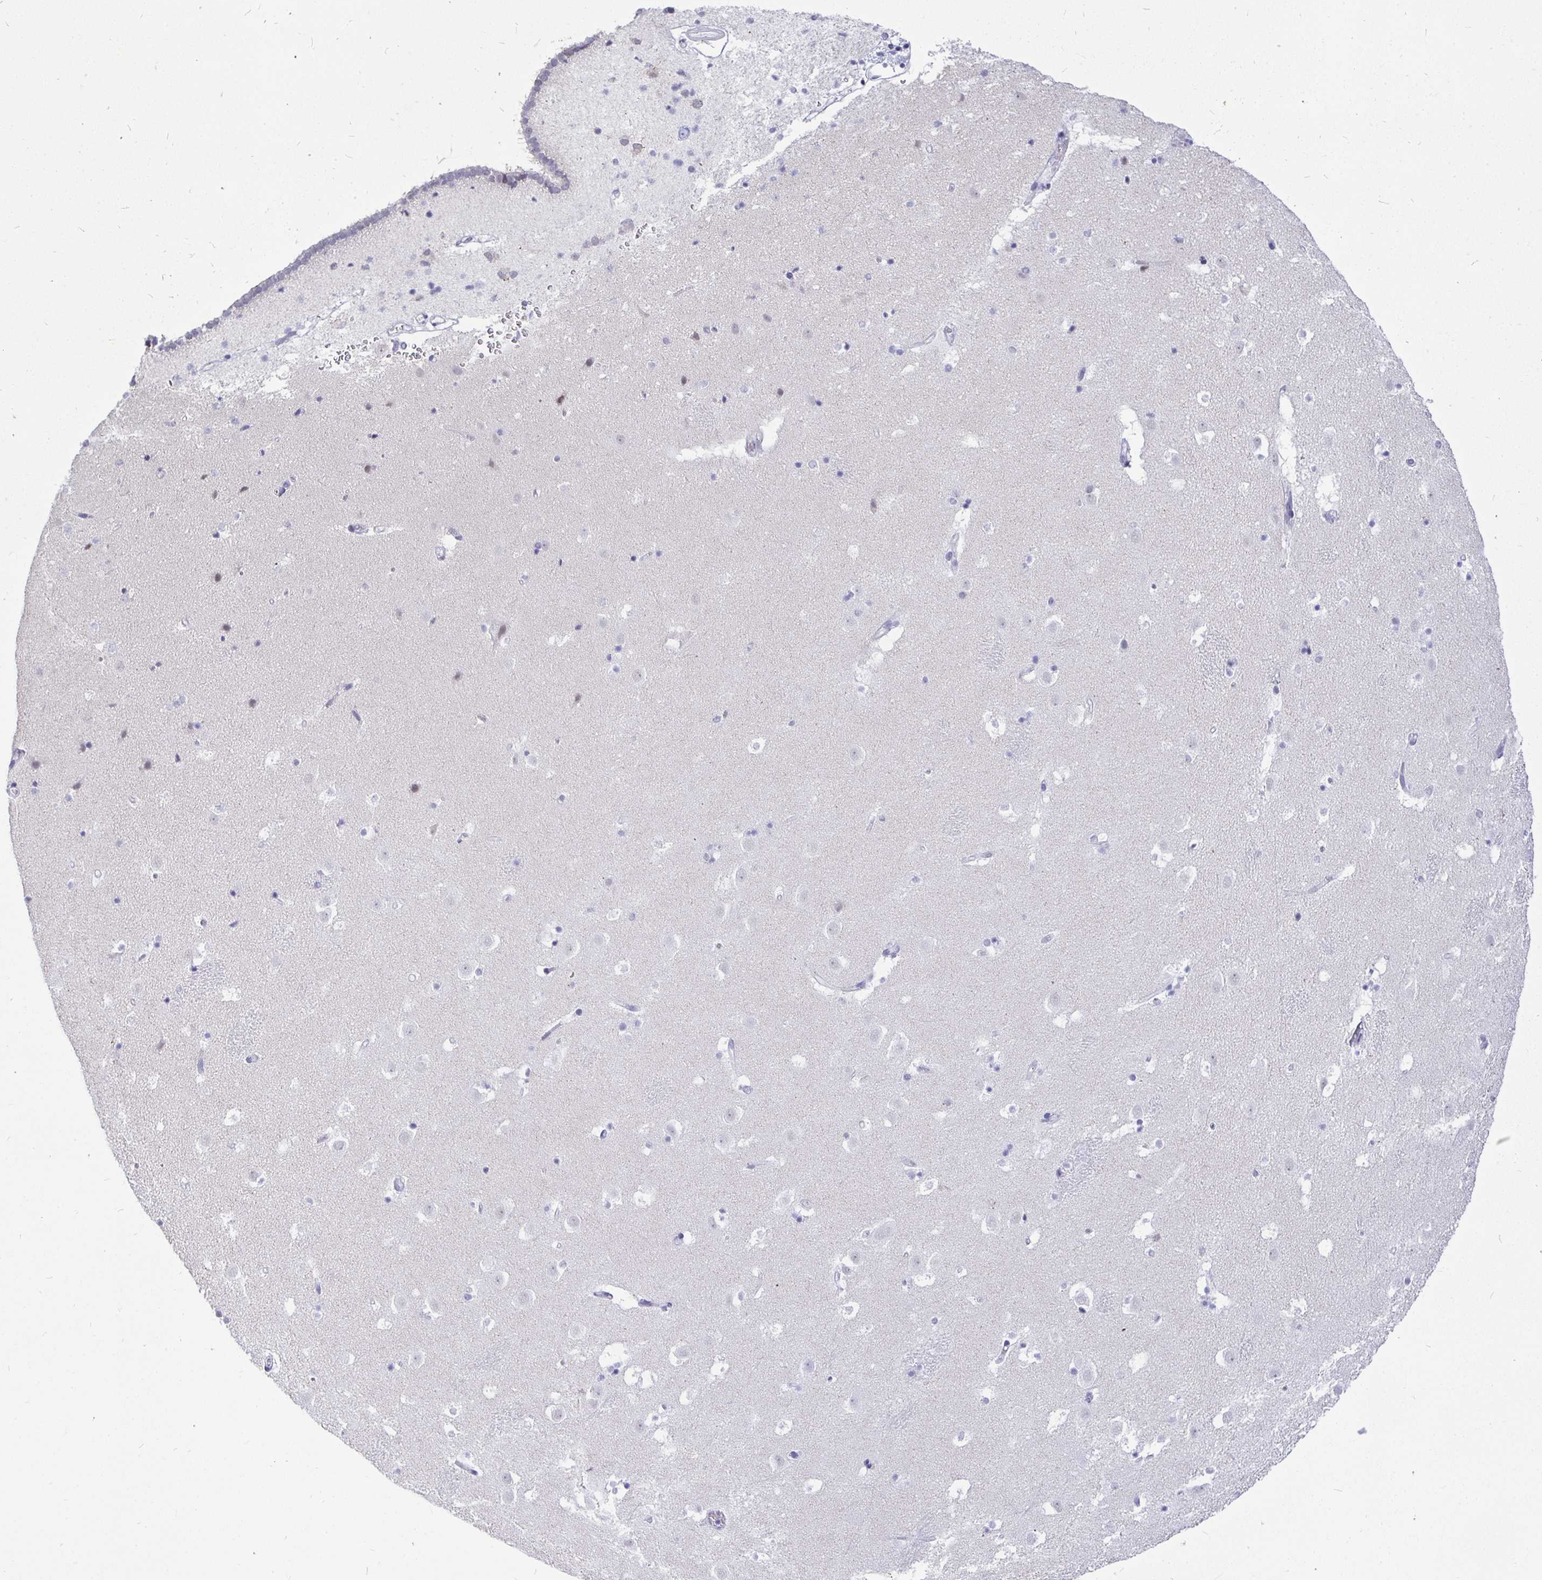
{"staining": {"intensity": "negative", "quantity": "none", "location": "none"}, "tissue": "caudate", "cell_type": "Glial cells", "image_type": "normal", "snomed": [{"axis": "morphology", "description": "Normal tissue, NOS"}, {"axis": "topography", "description": "Lateral ventricle wall"}], "caption": "The image shows no significant expression in glial cells of caudate.", "gene": "EZHIP", "patient": {"sex": "male", "age": 37}}